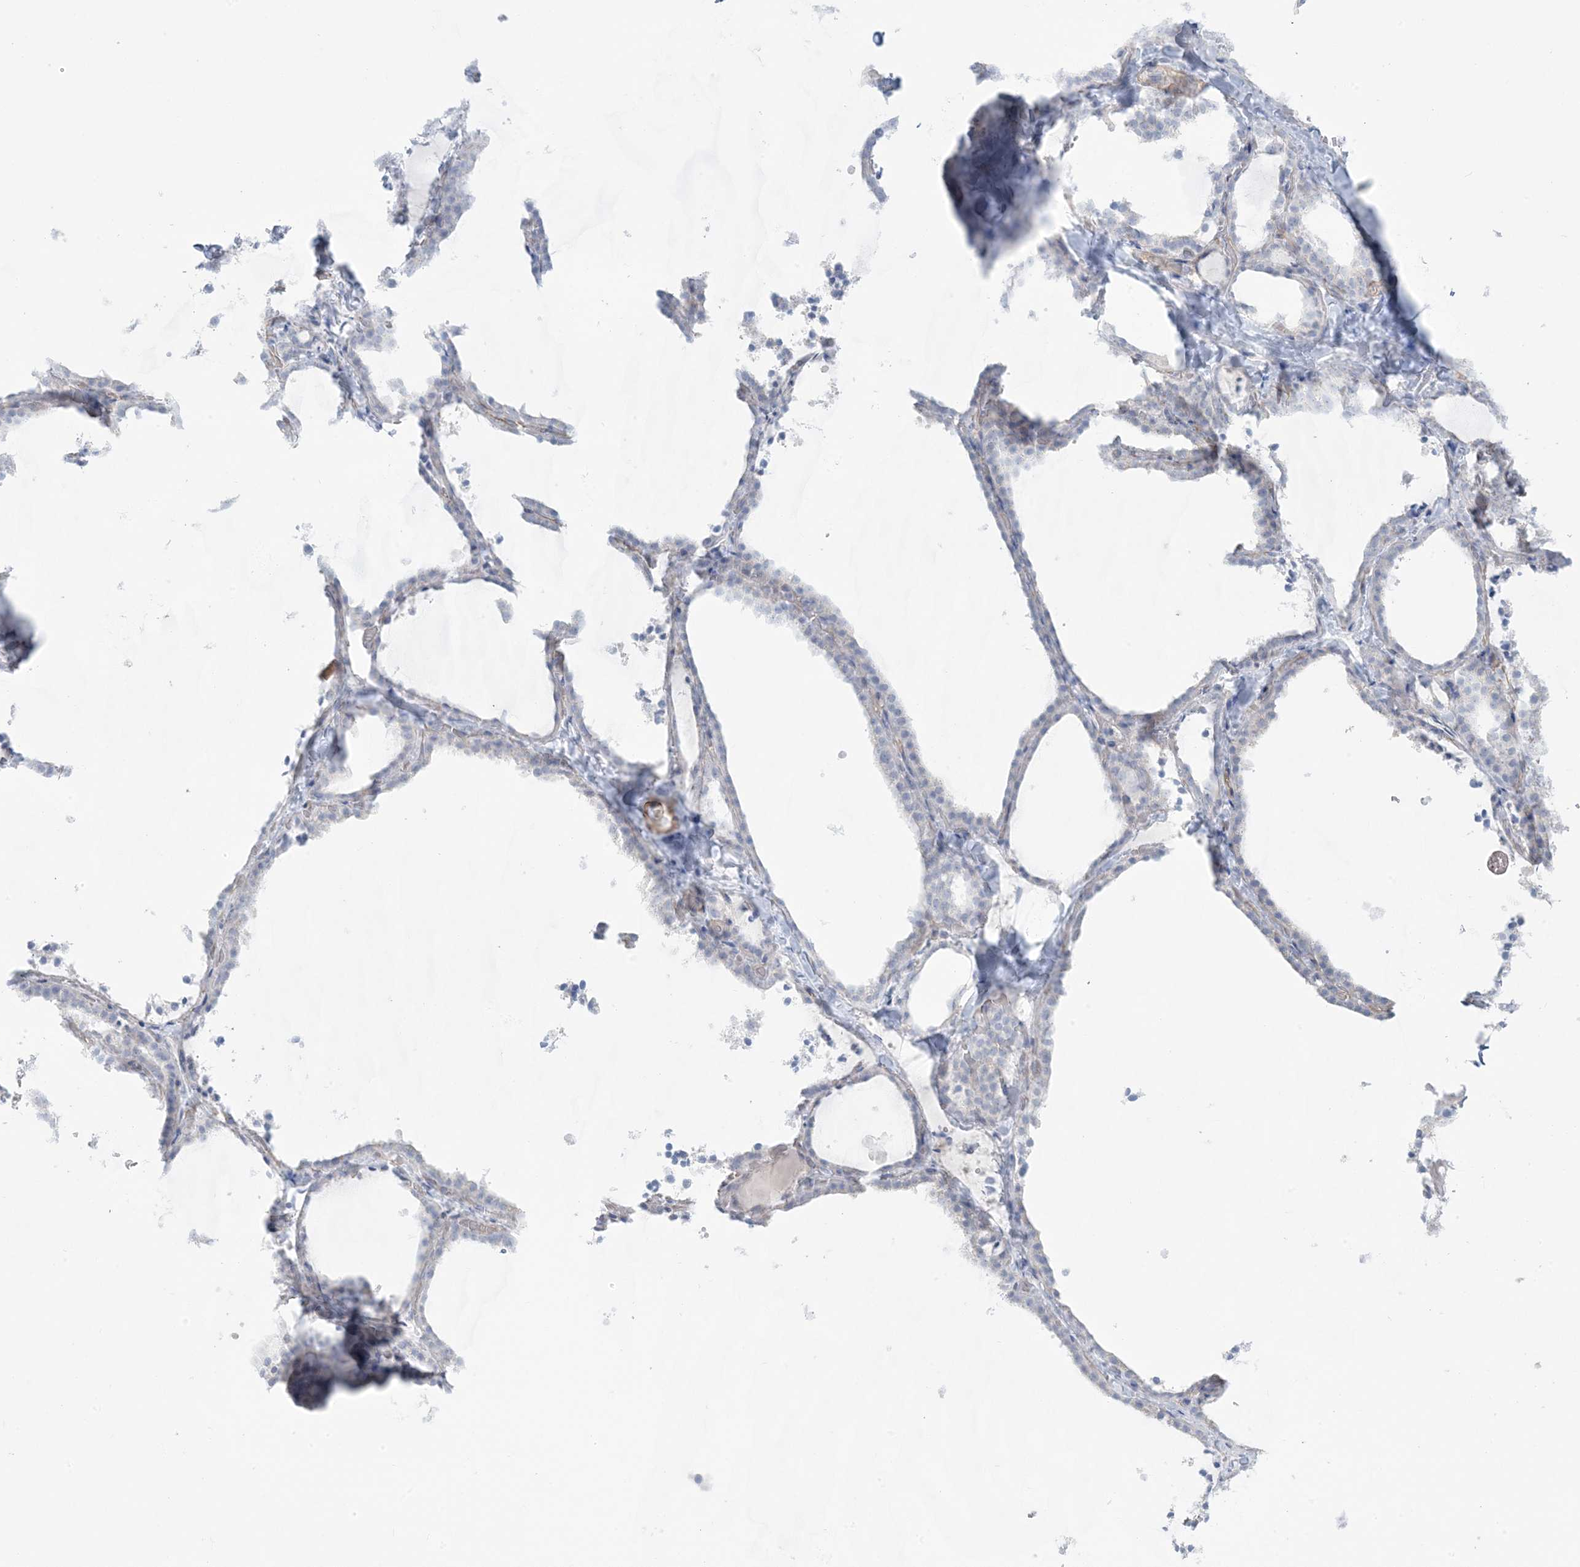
{"staining": {"intensity": "negative", "quantity": "none", "location": "none"}, "tissue": "thyroid gland", "cell_type": "Glandular cells", "image_type": "normal", "snomed": [{"axis": "morphology", "description": "Normal tissue, NOS"}, {"axis": "topography", "description": "Thyroid gland"}], "caption": "Glandular cells show no significant staining in benign thyroid gland. Nuclei are stained in blue.", "gene": "AGXT", "patient": {"sex": "female", "age": 22}}